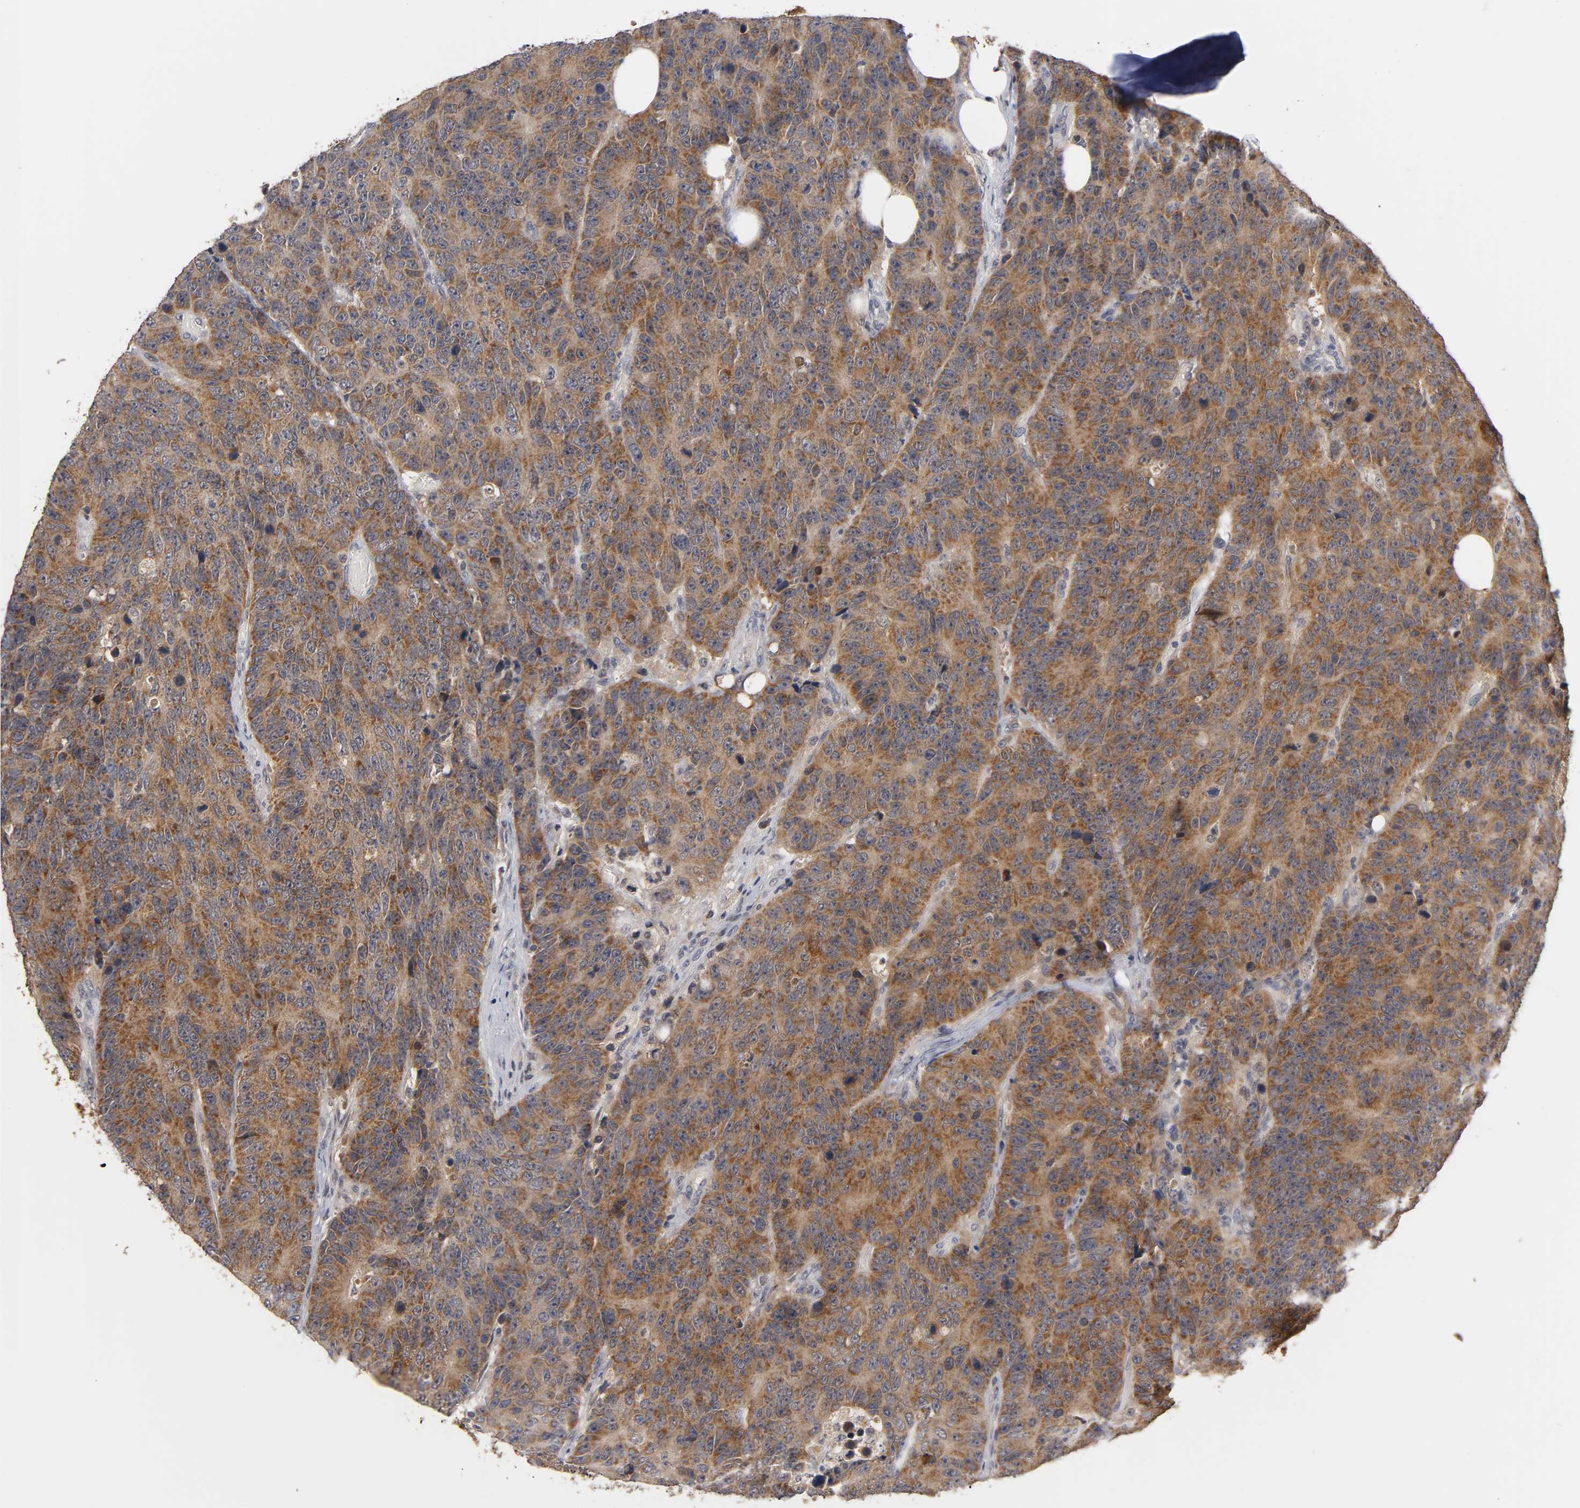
{"staining": {"intensity": "strong", "quantity": ">75%", "location": "cytoplasmic/membranous"}, "tissue": "colorectal cancer", "cell_type": "Tumor cells", "image_type": "cancer", "snomed": [{"axis": "morphology", "description": "Adenocarcinoma, NOS"}, {"axis": "topography", "description": "Colon"}], "caption": "IHC (DAB) staining of colorectal cancer demonstrates strong cytoplasmic/membranous protein staining in approximately >75% of tumor cells.", "gene": "GSTZ1", "patient": {"sex": "female", "age": 86}}